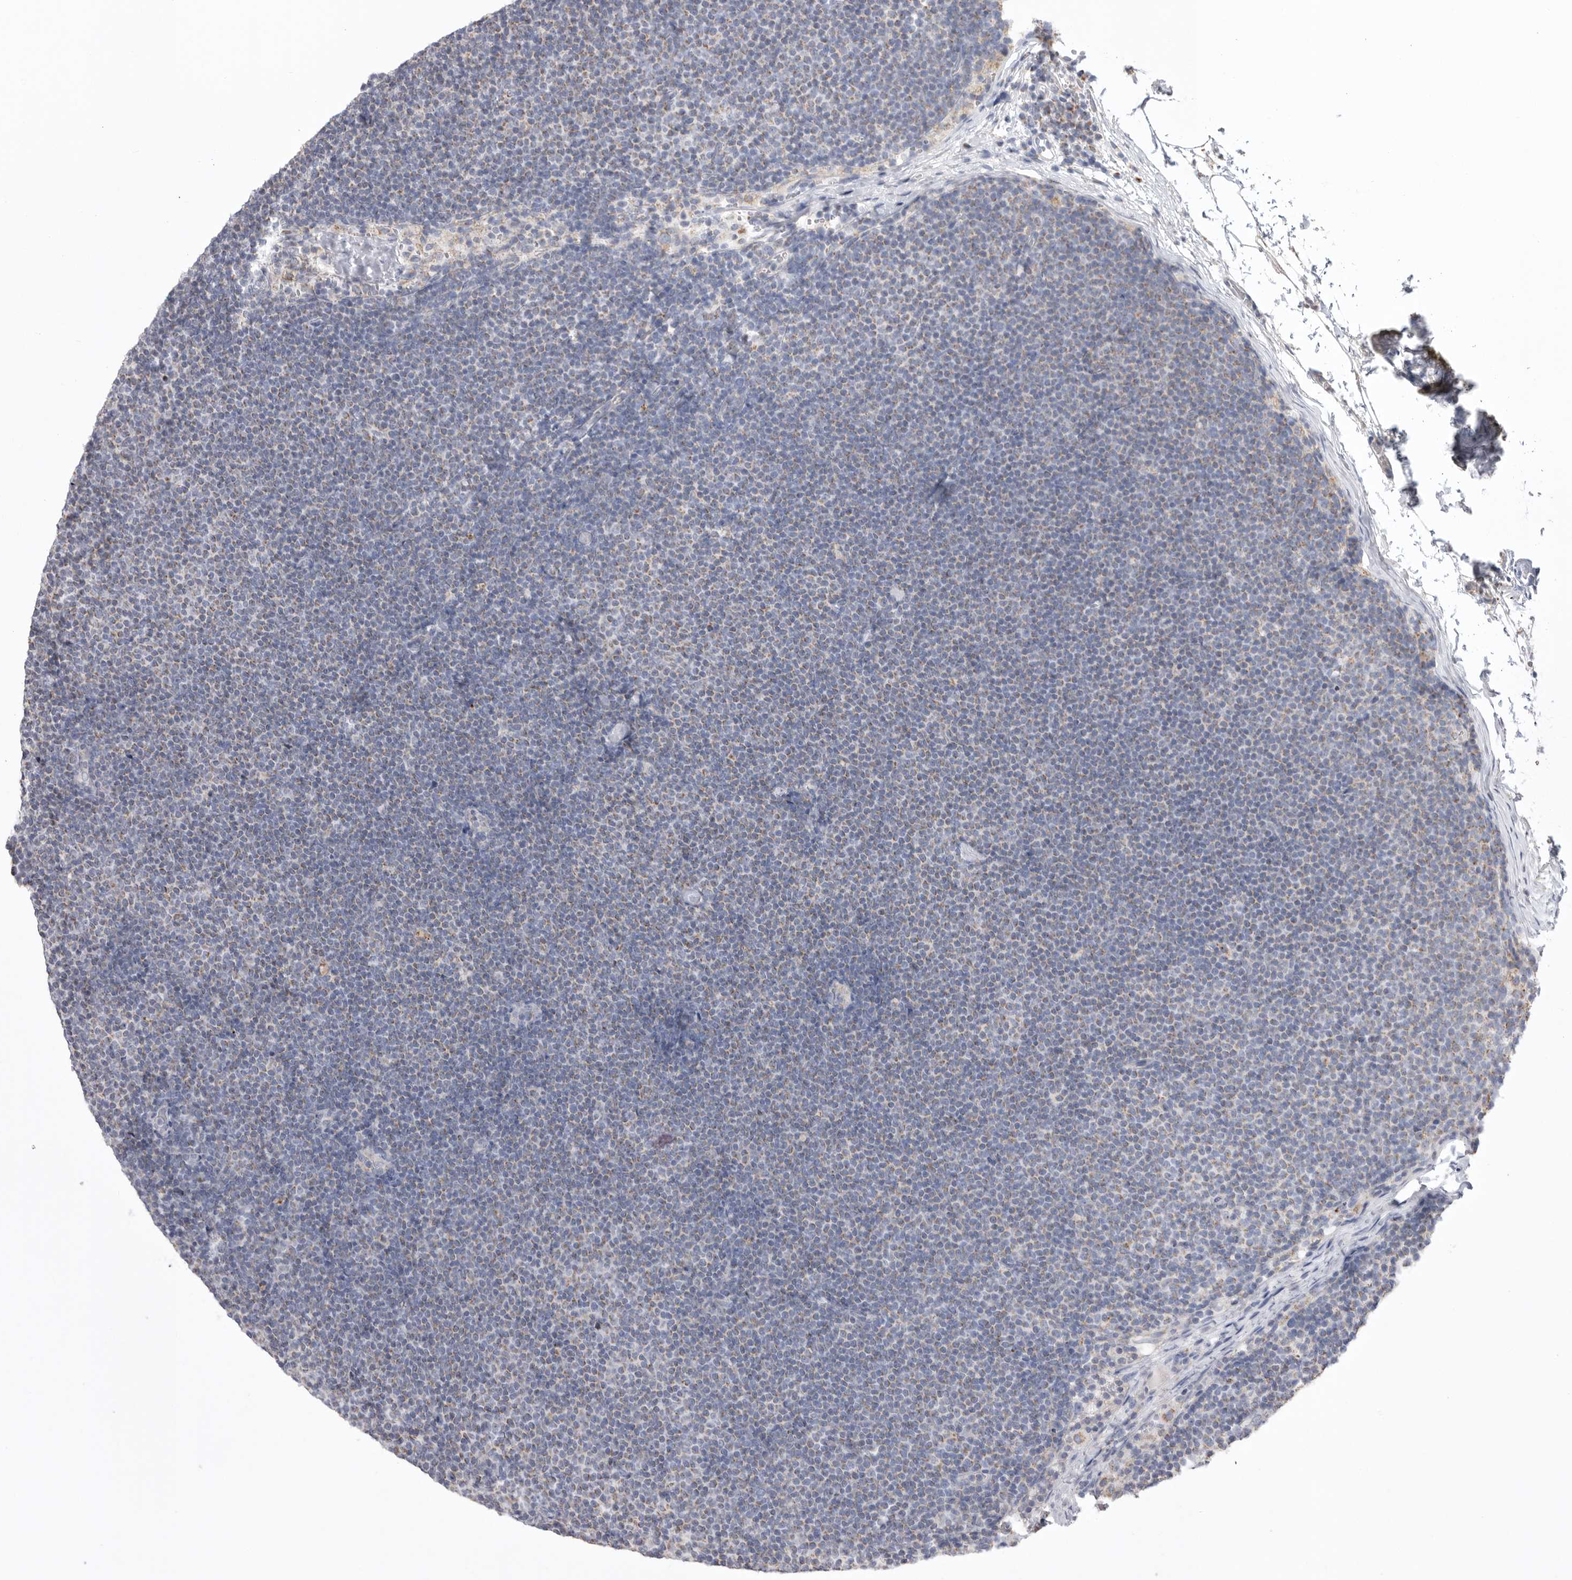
{"staining": {"intensity": "weak", "quantity": "<25%", "location": "cytoplasmic/membranous"}, "tissue": "lymphoma", "cell_type": "Tumor cells", "image_type": "cancer", "snomed": [{"axis": "morphology", "description": "Malignant lymphoma, non-Hodgkin's type, Low grade"}, {"axis": "topography", "description": "Lymph node"}], "caption": "Immunohistochemistry (IHC) of low-grade malignant lymphoma, non-Hodgkin's type demonstrates no positivity in tumor cells.", "gene": "VDAC3", "patient": {"sex": "female", "age": 53}}